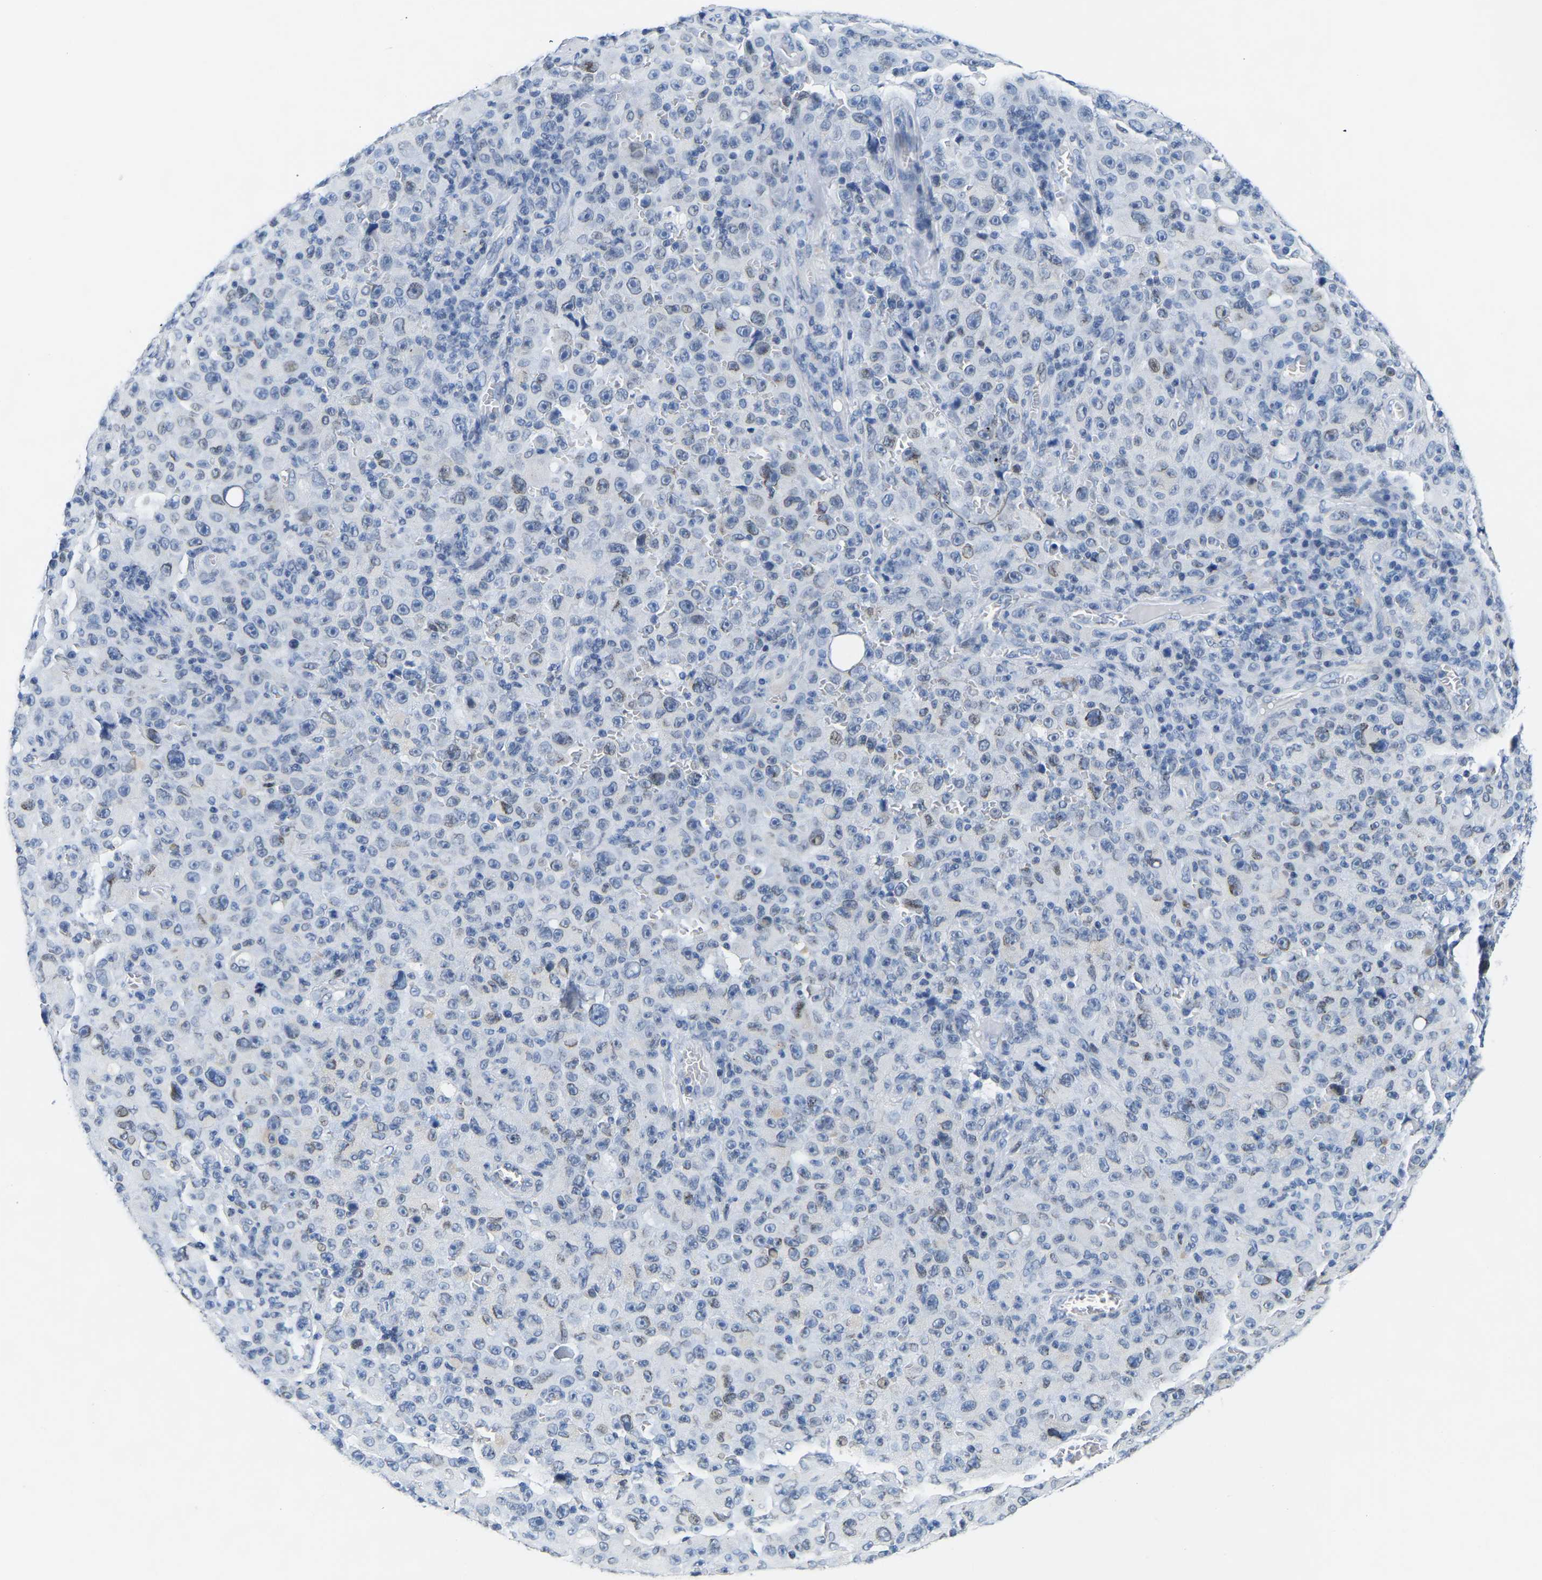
{"staining": {"intensity": "weak", "quantity": "<25%", "location": "nuclear"}, "tissue": "melanoma", "cell_type": "Tumor cells", "image_type": "cancer", "snomed": [{"axis": "morphology", "description": "Malignant melanoma, NOS"}, {"axis": "topography", "description": "Skin"}], "caption": "DAB (3,3'-diaminobenzidine) immunohistochemical staining of human malignant melanoma displays no significant expression in tumor cells.", "gene": "UPK3A", "patient": {"sex": "female", "age": 82}}